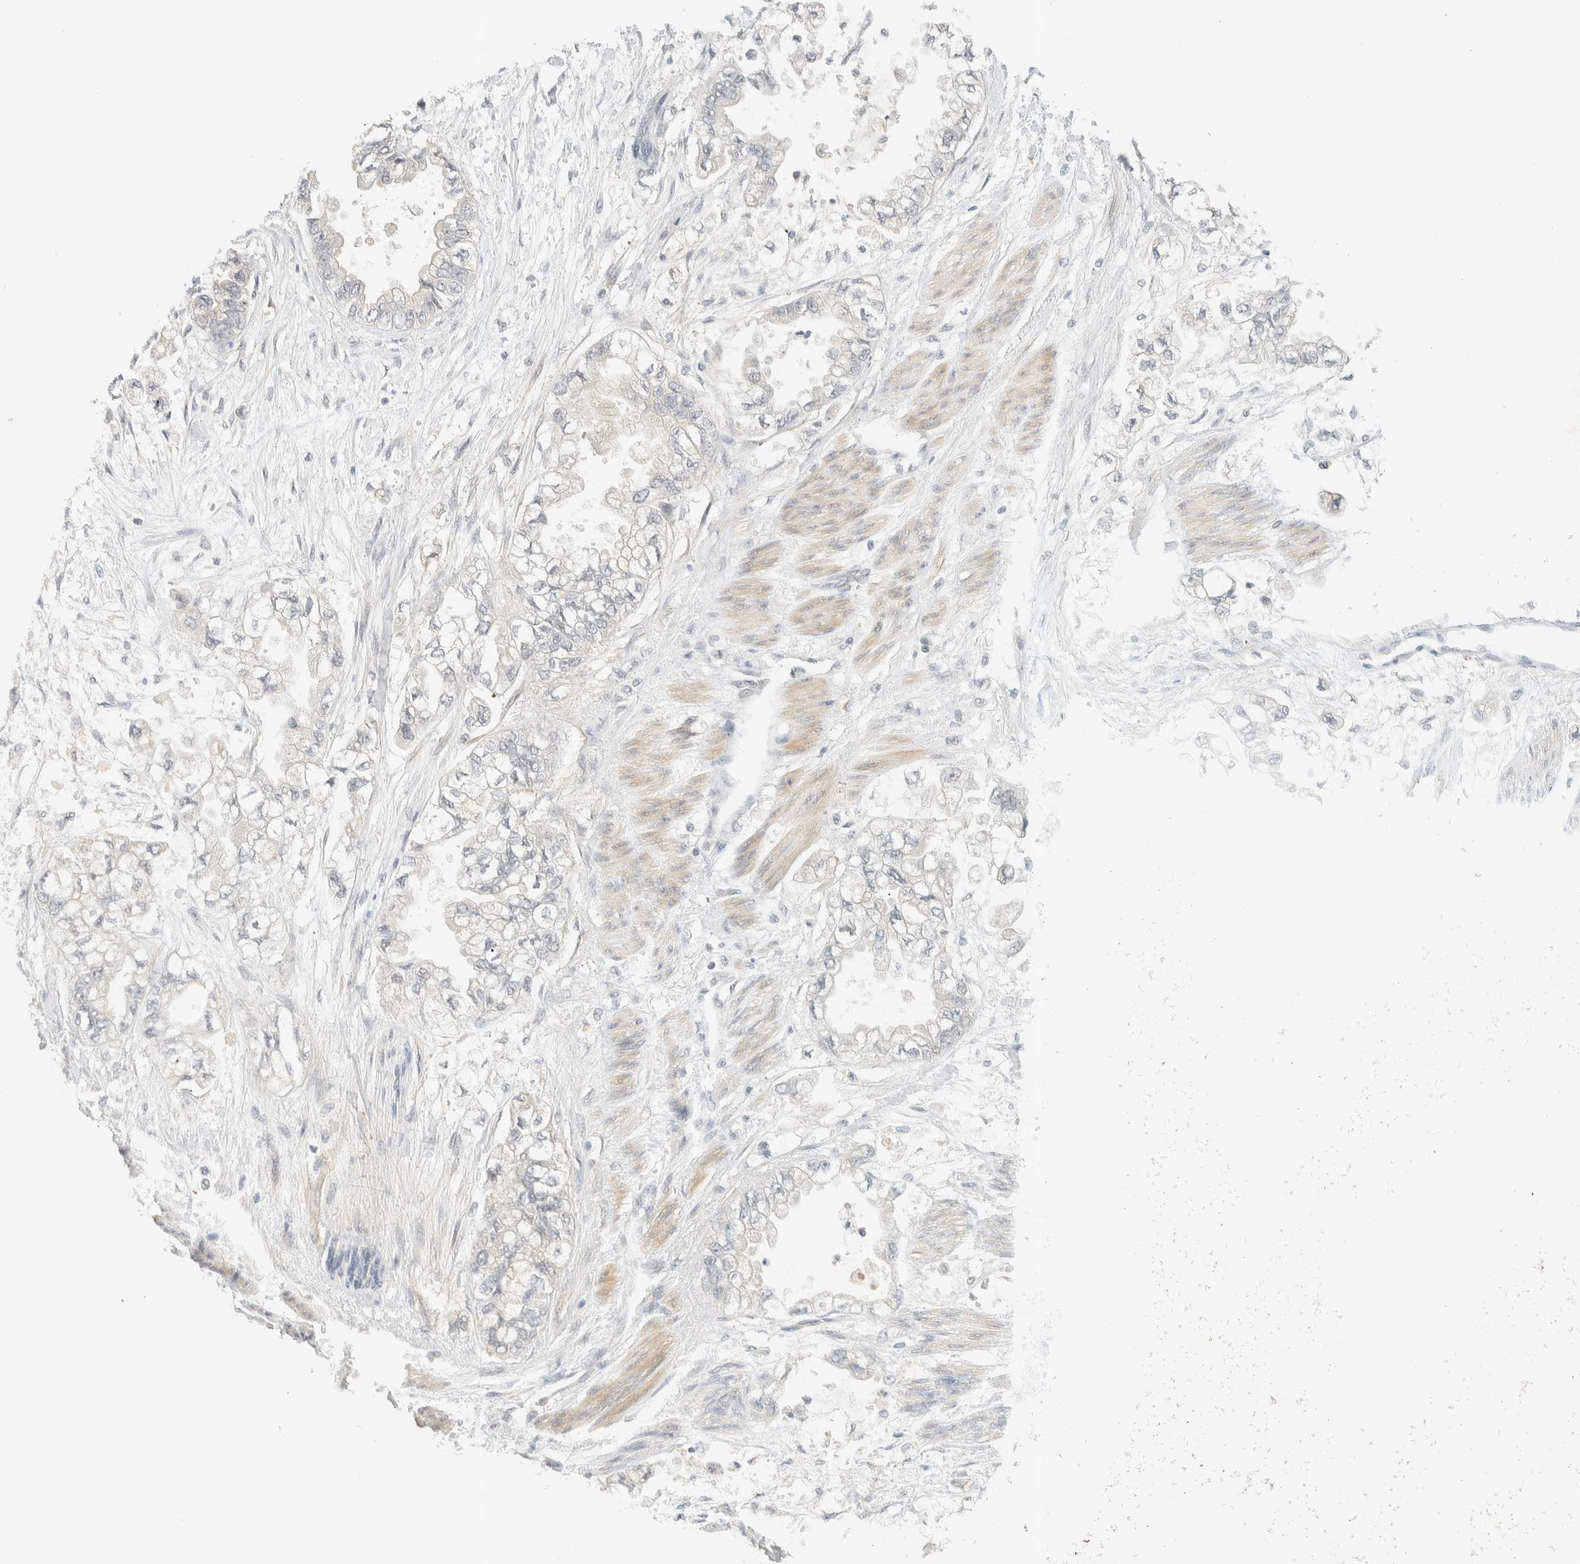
{"staining": {"intensity": "negative", "quantity": "none", "location": "none"}, "tissue": "stomach cancer", "cell_type": "Tumor cells", "image_type": "cancer", "snomed": [{"axis": "morphology", "description": "Normal tissue, NOS"}, {"axis": "morphology", "description": "Adenocarcinoma, NOS"}, {"axis": "topography", "description": "Stomach"}], "caption": "High magnification brightfield microscopy of stomach cancer stained with DAB (brown) and counterstained with hematoxylin (blue): tumor cells show no significant expression.", "gene": "KIFAP3", "patient": {"sex": "male", "age": 62}}